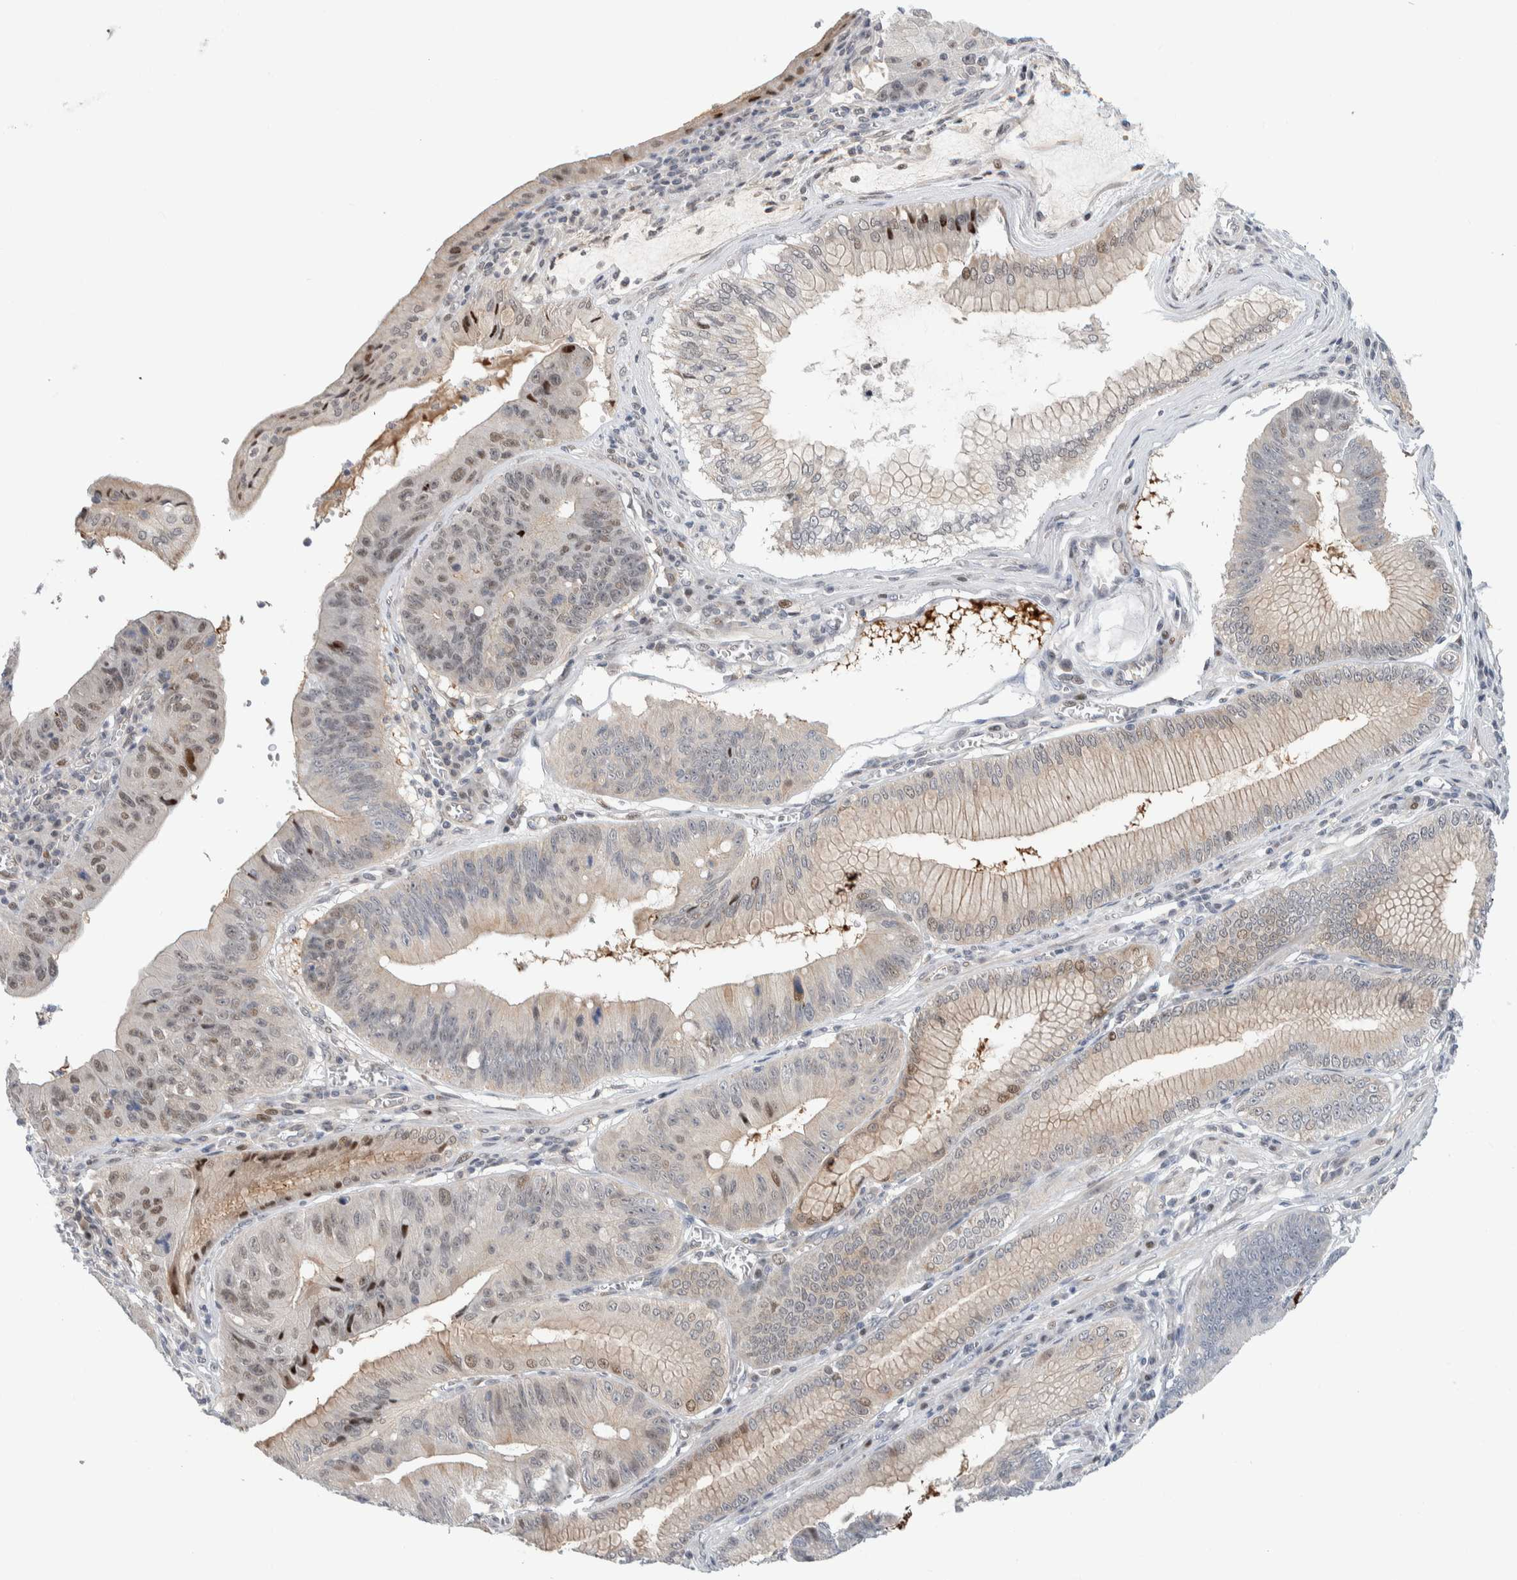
{"staining": {"intensity": "weak", "quantity": "<25%", "location": "cytoplasmic/membranous,nuclear"}, "tissue": "stomach cancer", "cell_type": "Tumor cells", "image_type": "cancer", "snomed": [{"axis": "morphology", "description": "Adenocarcinoma, NOS"}, {"axis": "topography", "description": "Stomach"}], "caption": "Tumor cells are negative for brown protein staining in stomach adenocarcinoma.", "gene": "NCR3LG1", "patient": {"sex": "male", "age": 59}}